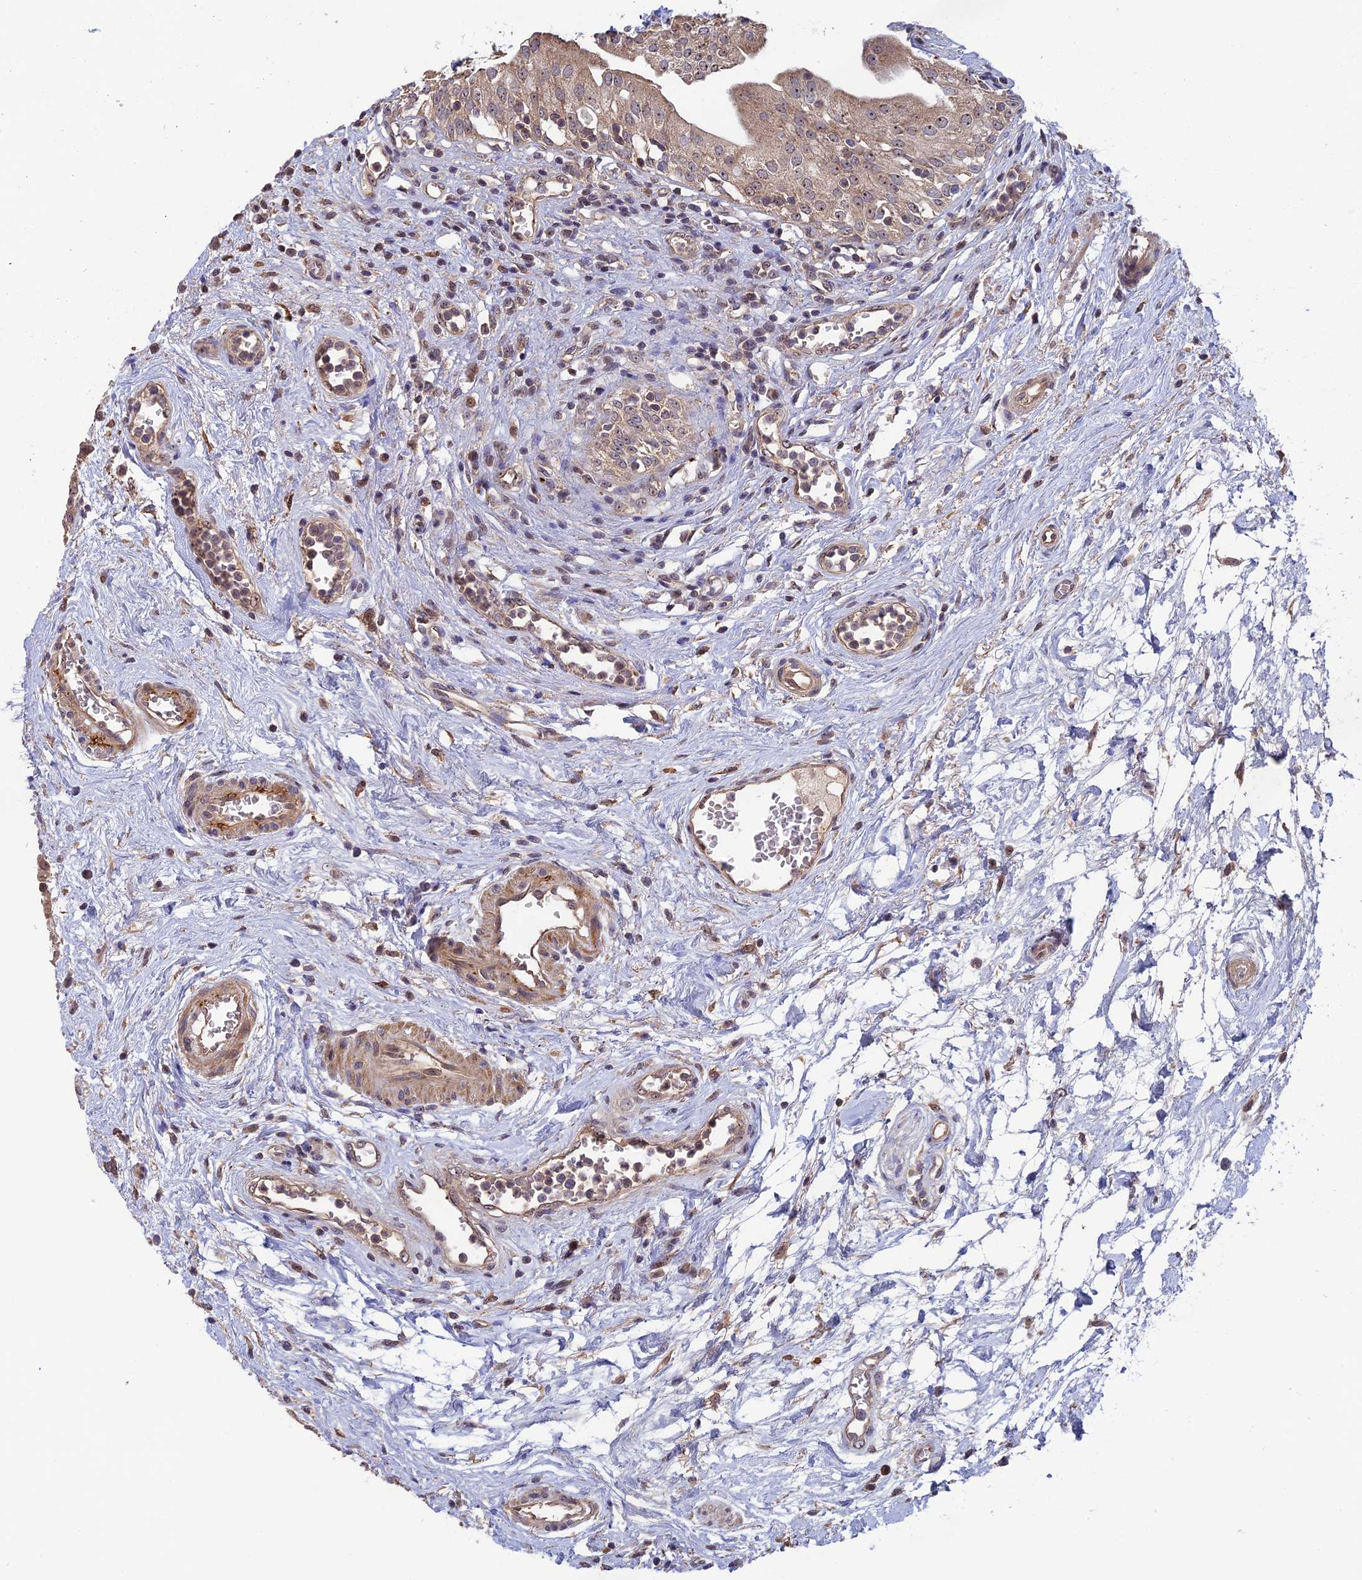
{"staining": {"intensity": "weak", "quantity": "25%-75%", "location": "cytoplasmic/membranous,nuclear"}, "tissue": "urinary bladder", "cell_type": "Urothelial cells", "image_type": "normal", "snomed": [{"axis": "morphology", "description": "Normal tissue, NOS"}, {"axis": "morphology", "description": "Inflammation, NOS"}, {"axis": "topography", "description": "Urinary bladder"}], "caption": "Weak cytoplasmic/membranous,nuclear expression is identified in about 25%-75% of urothelial cells in normal urinary bladder.", "gene": "FAM98C", "patient": {"sex": "male", "age": 63}}